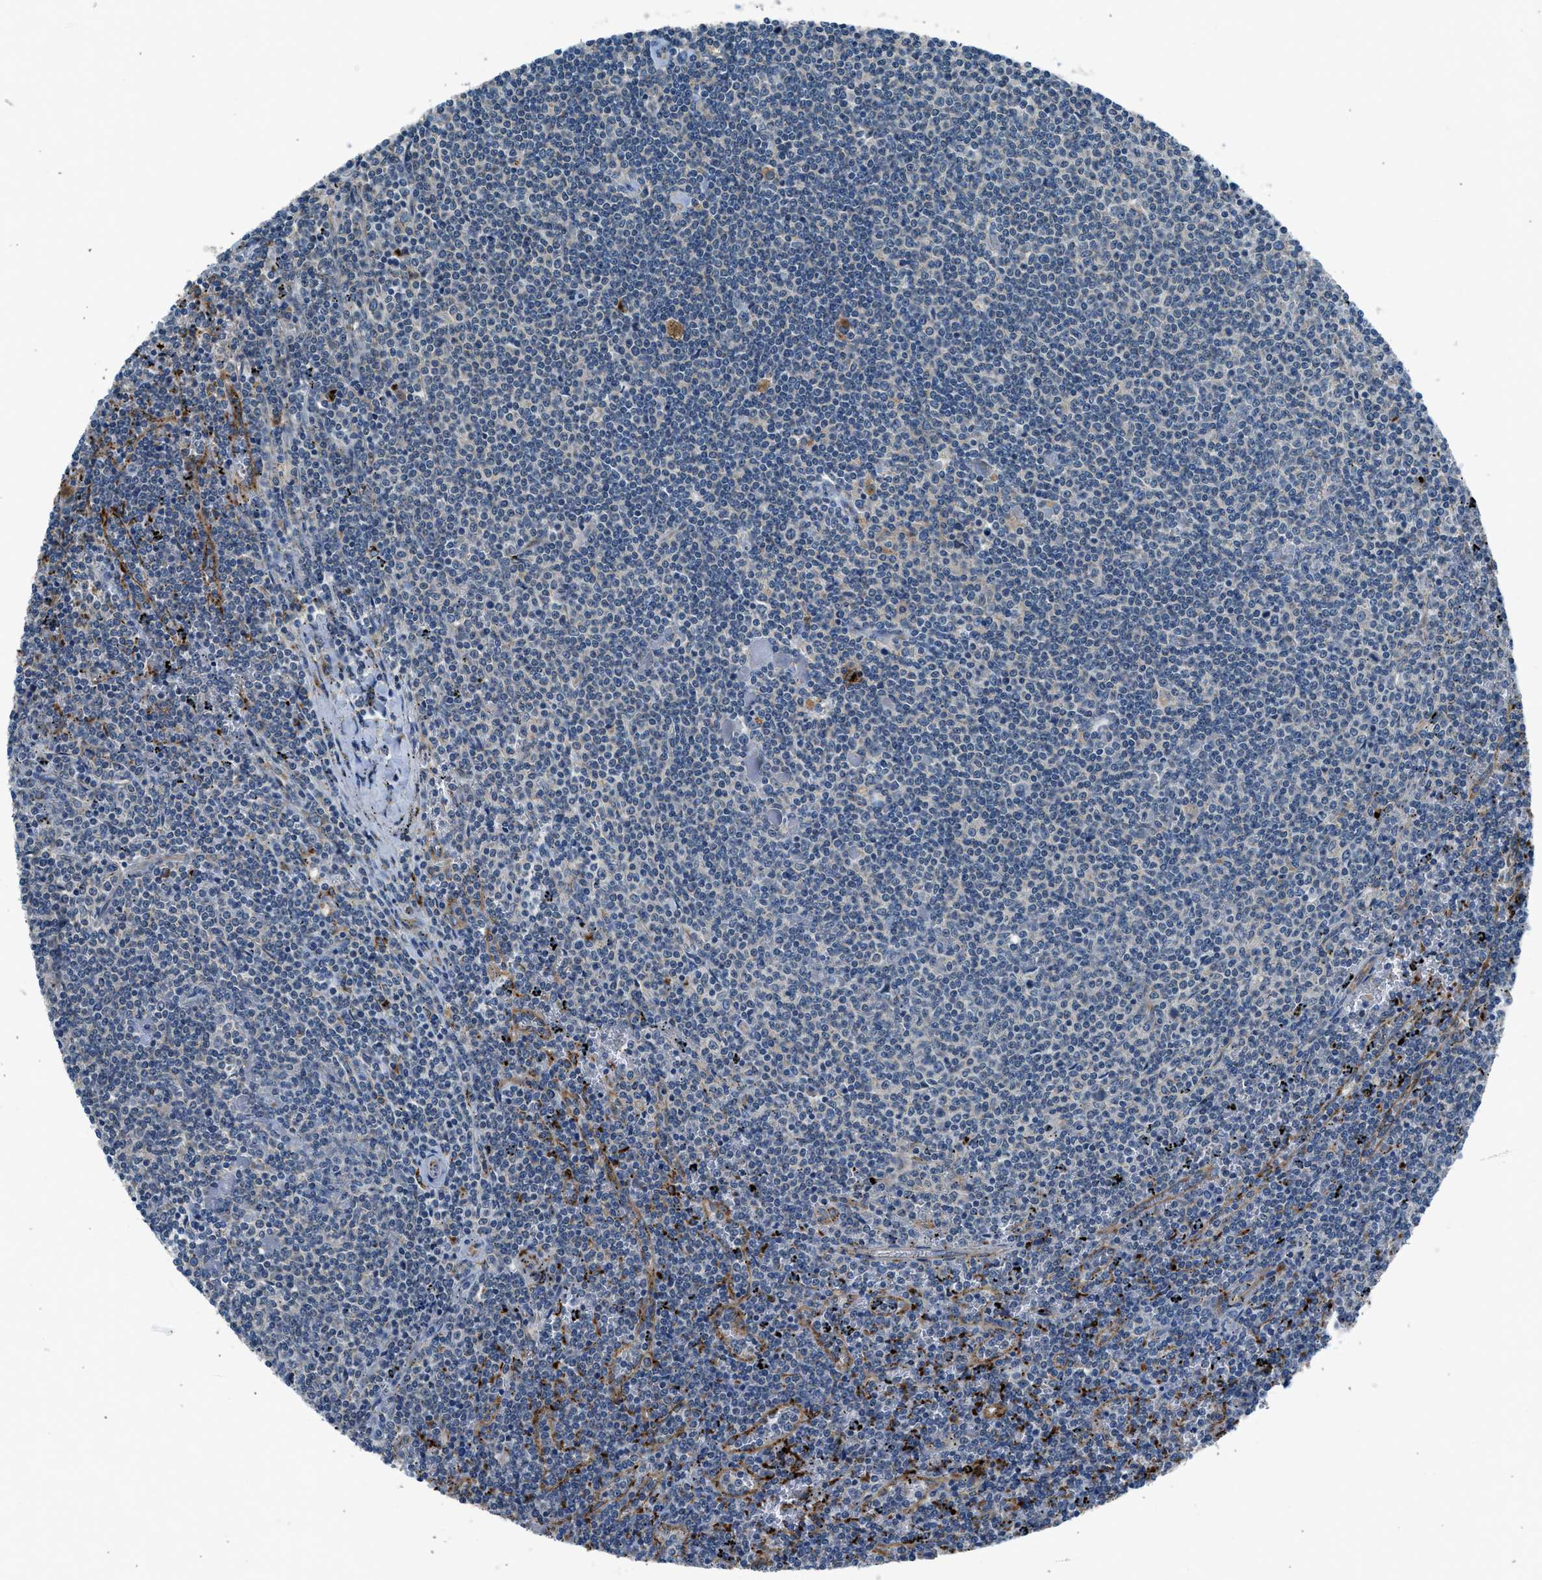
{"staining": {"intensity": "negative", "quantity": "none", "location": "none"}, "tissue": "lymphoma", "cell_type": "Tumor cells", "image_type": "cancer", "snomed": [{"axis": "morphology", "description": "Malignant lymphoma, non-Hodgkin's type, Low grade"}, {"axis": "topography", "description": "Spleen"}], "caption": "A high-resolution image shows immunohistochemistry staining of lymphoma, which displays no significant staining in tumor cells.", "gene": "LMBR1", "patient": {"sex": "female", "age": 50}}